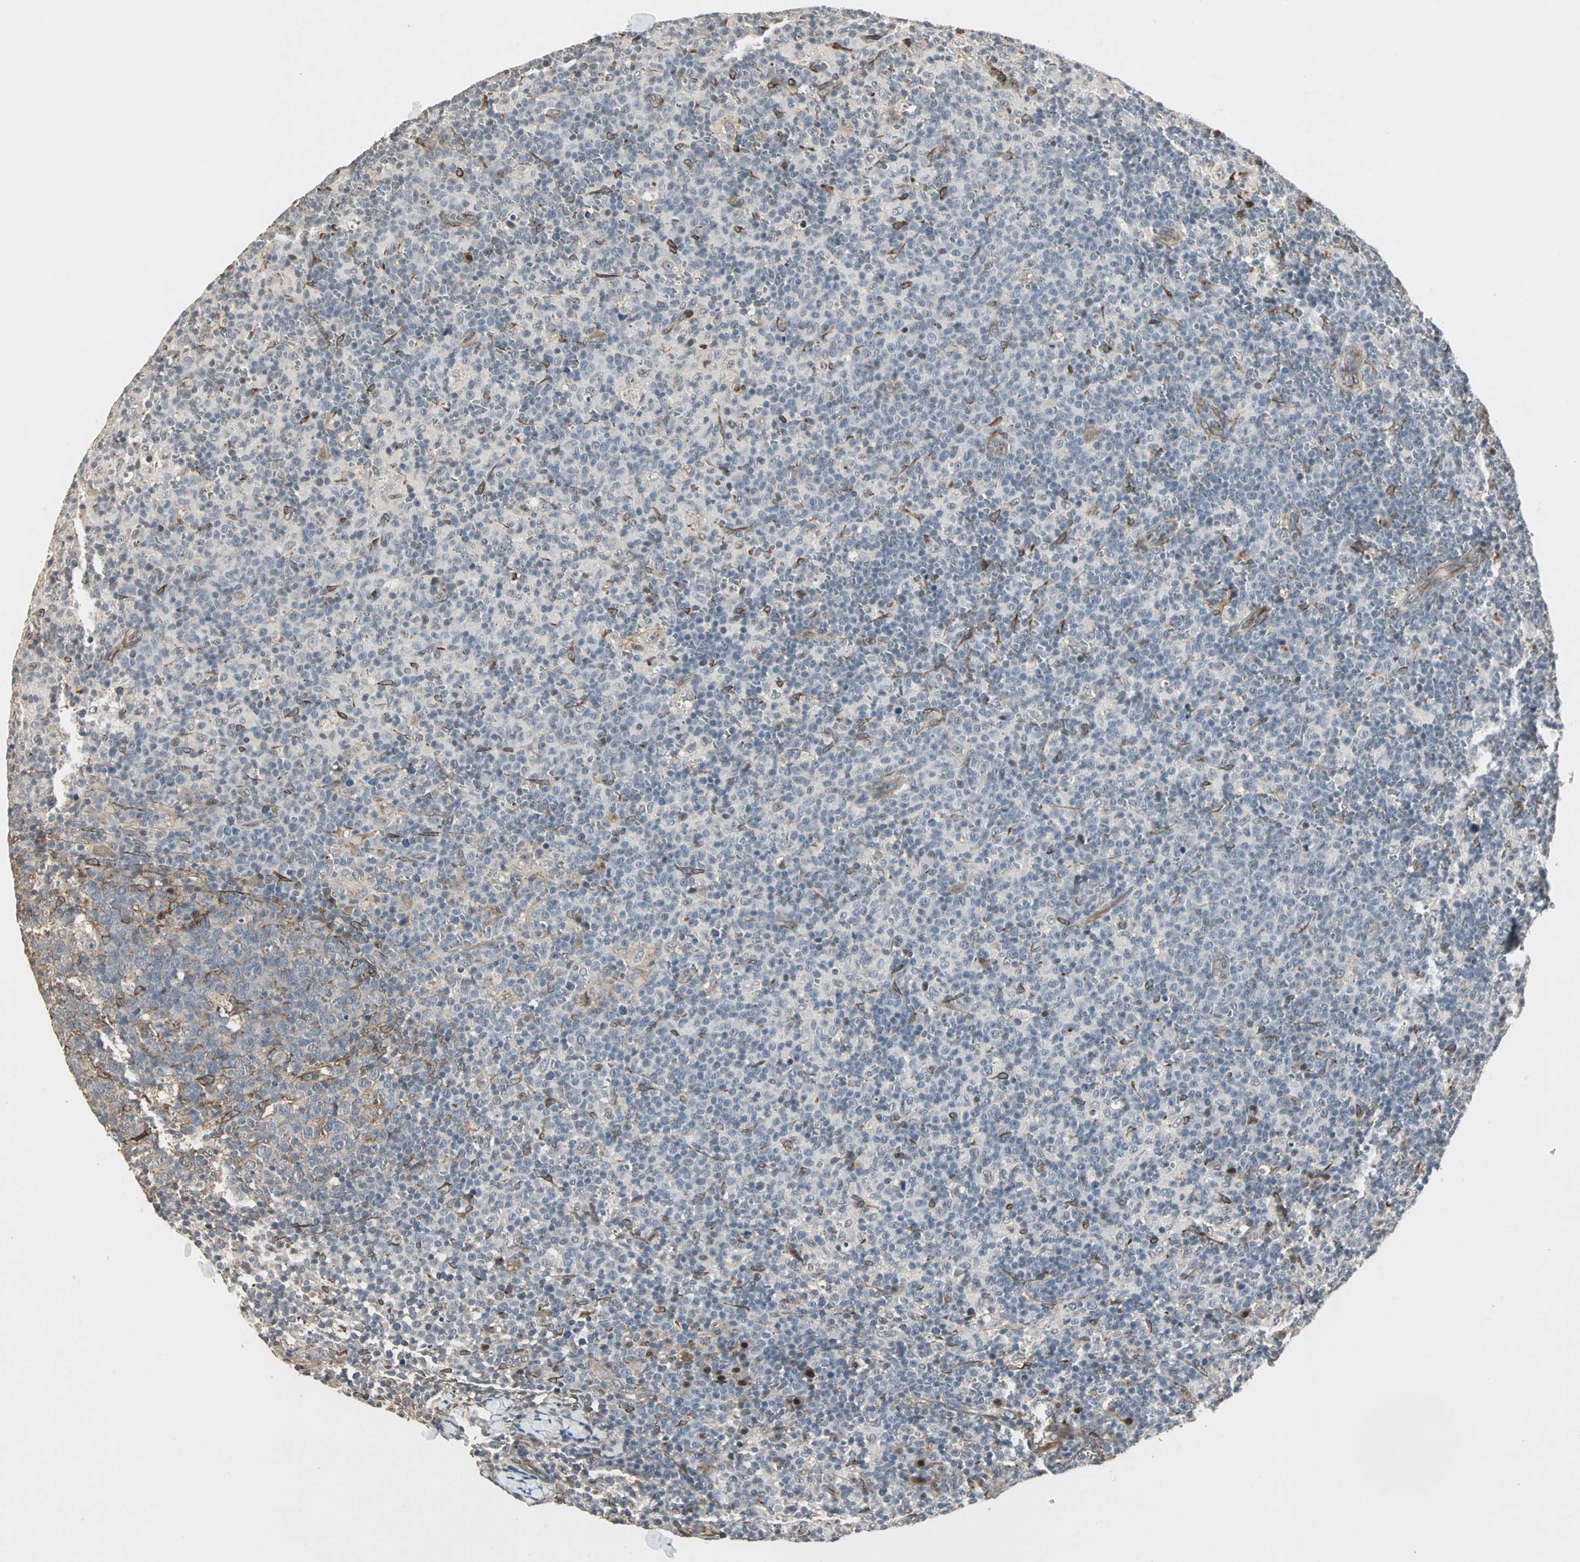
{"staining": {"intensity": "moderate", "quantity": "<25%", "location": "cytoplasmic/membranous"}, "tissue": "lymph node", "cell_type": "Germinal center cells", "image_type": "normal", "snomed": [{"axis": "morphology", "description": "Normal tissue, NOS"}, {"axis": "morphology", "description": "Inflammation, NOS"}, {"axis": "topography", "description": "Lymph node"}], "caption": "Human lymph node stained with a brown dye displays moderate cytoplasmic/membranous positive positivity in approximately <25% of germinal center cells.", "gene": "TRPV4", "patient": {"sex": "male", "age": 55}}